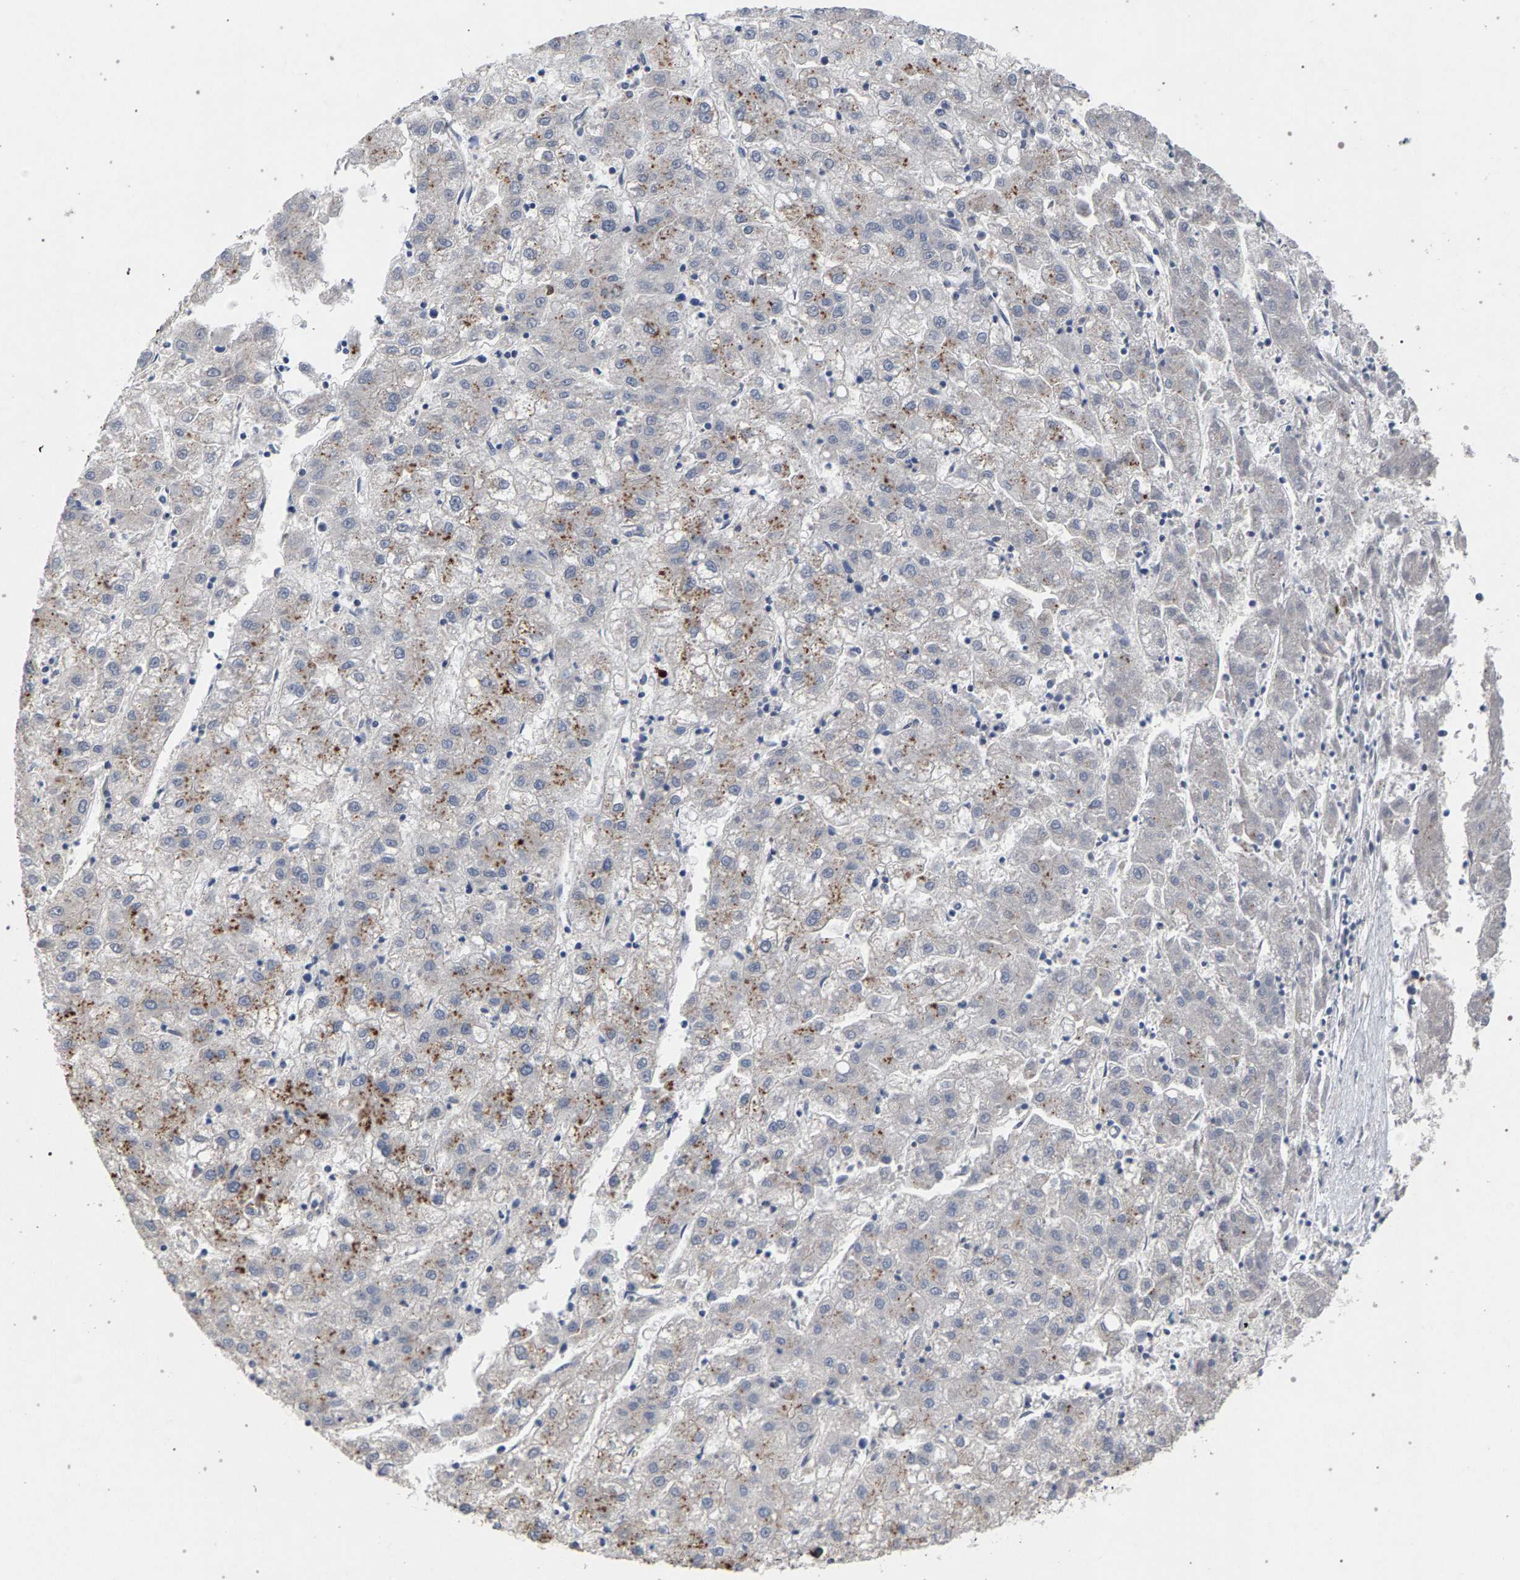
{"staining": {"intensity": "moderate", "quantity": "25%-75%", "location": "cytoplasmic/membranous"}, "tissue": "liver cancer", "cell_type": "Tumor cells", "image_type": "cancer", "snomed": [{"axis": "morphology", "description": "Carcinoma, Hepatocellular, NOS"}, {"axis": "topography", "description": "Liver"}], "caption": "IHC (DAB (3,3'-diaminobenzidine)) staining of liver cancer reveals moderate cytoplasmic/membranous protein staining in approximately 25%-75% of tumor cells. Nuclei are stained in blue.", "gene": "MAMDC2", "patient": {"sex": "male", "age": 72}}